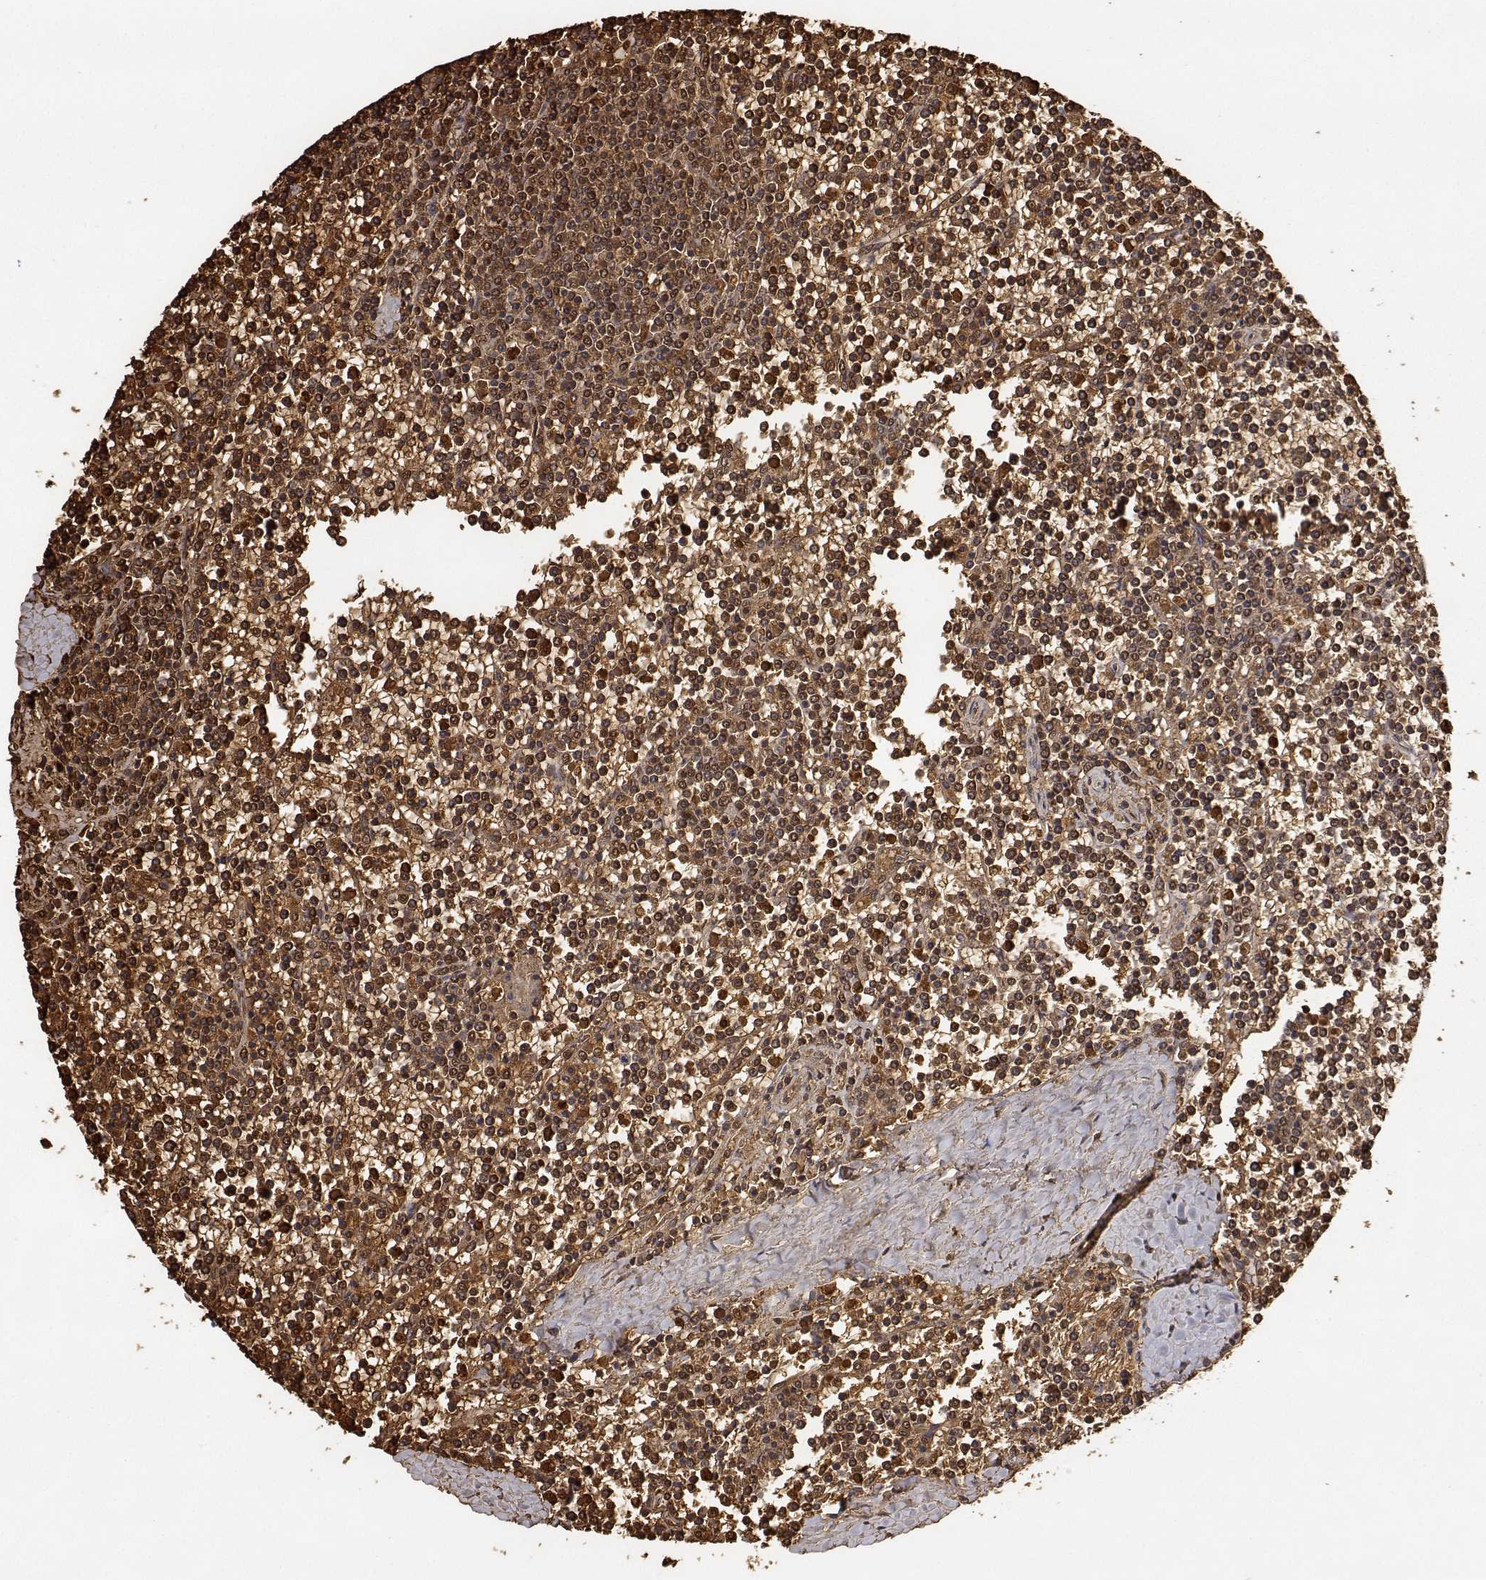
{"staining": {"intensity": "strong", "quantity": ">75%", "location": "cytoplasmic/membranous,nuclear"}, "tissue": "lymphoma", "cell_type": "Tumor cells", "image_type": "cancer", "snomed": [{"axis": "morphology", "description": "Malignant lymphoma, non-Hodgkin's type, Low grade"}, {"axis": "topography", "description": "Spleen"}], "caption": "Immunohistochemistry (IHC) staining of malignant lymphoma, non-Hodgkin's type (low-grade), which reveals high levels of strong cytoplasmic/membranous and nuclear expression in approximately >75% of tumor cells indicating strong cytoplasmic/membranous and nuclear protein positivity. The staining was performed using DAB (brown) for protein detection and nuclei were counterstained in hematoxylin (blue).", "gene": "ADAR", "patient": {"sex": "female", "age": 19}}